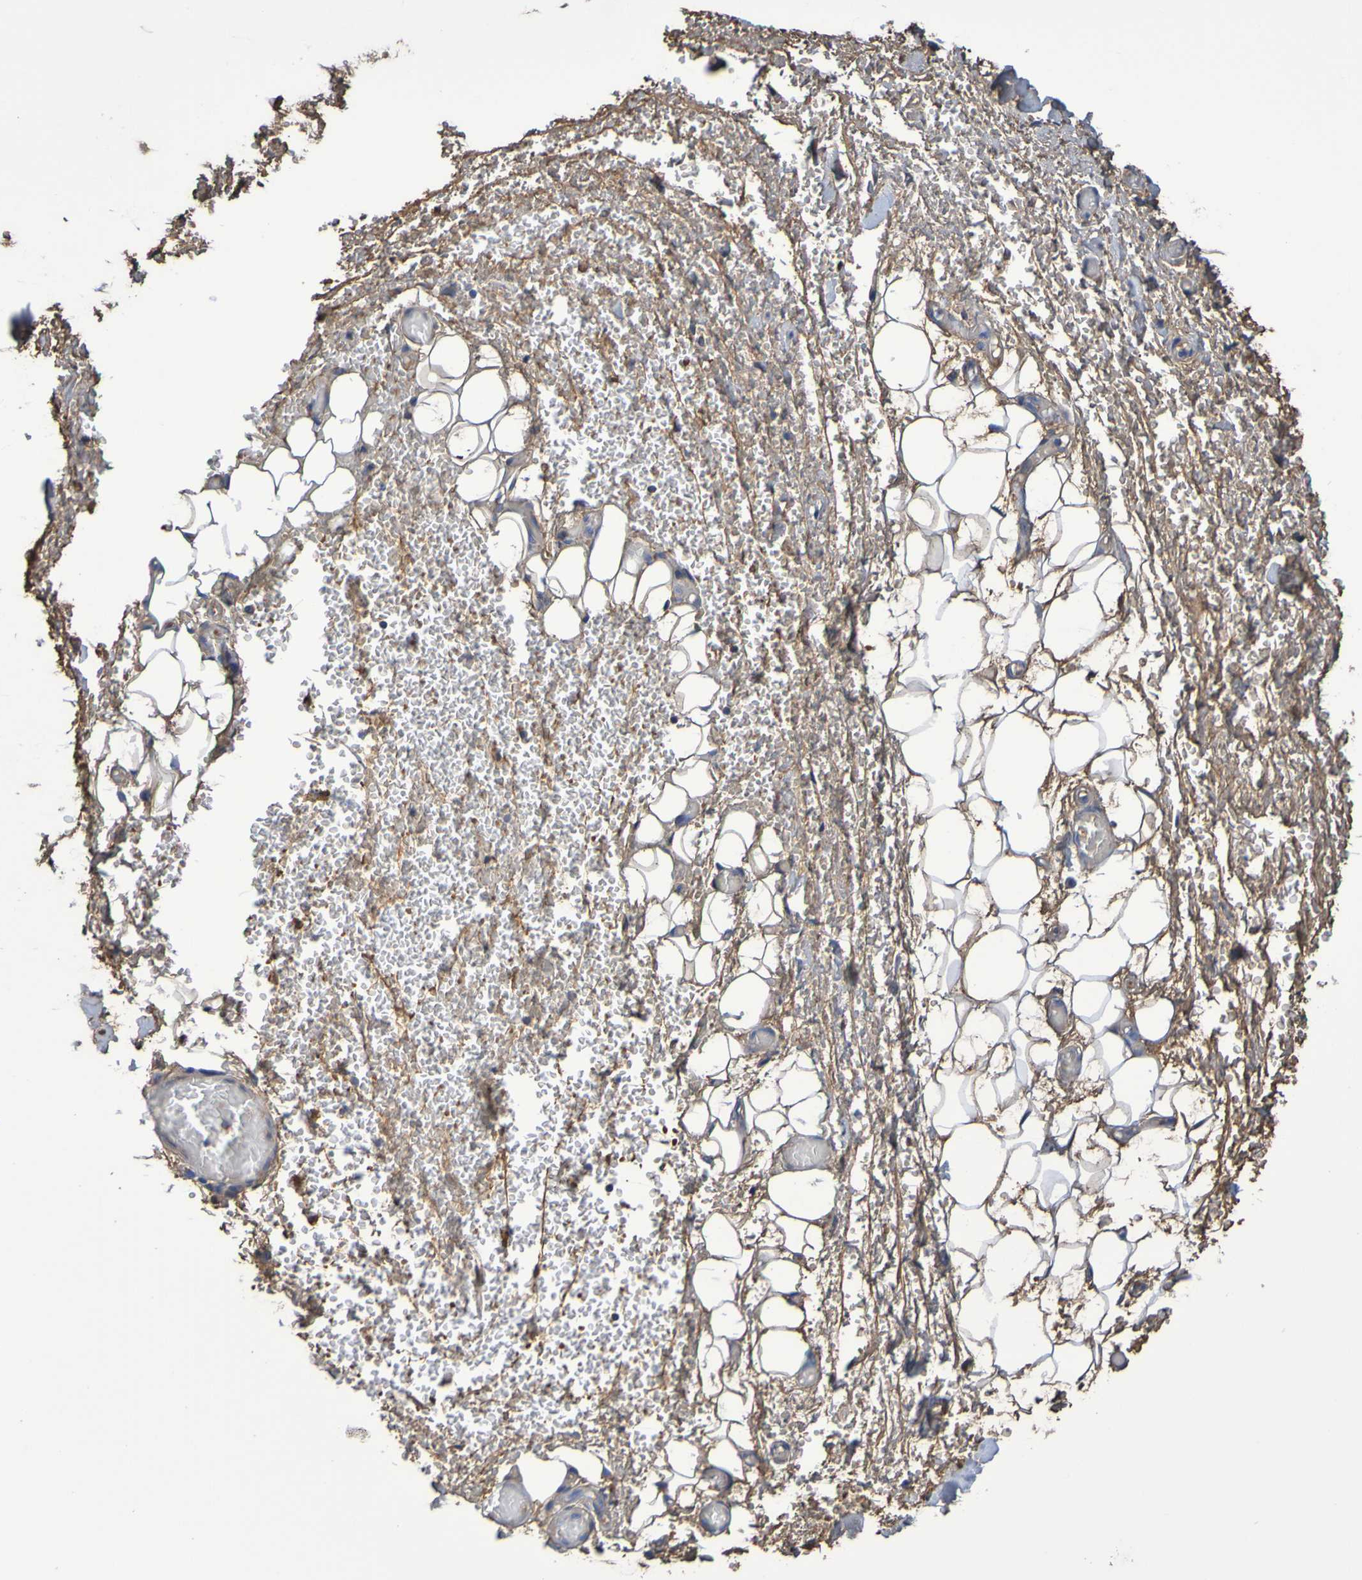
{"staining": {"intensity": "strong", "quantity": ">75%", "location": "cytoplasmic/membranous"}, "tissue": "adipose tissue", "cell_type": "Adipocytes", "image_type": "normal", "snomed": [{"axis": "morphology", "description": "Normal tissue, NOS"}, {"axis": "morphology", "description": "Adenocarcinoma, NOS"}, {"axis": "topography", "description": "Esophagus"}], "caption": "A brown stain shows strong cytoplasmic/membranous expression of a protein in adipocytes of unremarkable human adipose tissue. Nuclei are stained in blue.", "gene": "GAB3", "patient": {"sex": "male", "age": 62}}